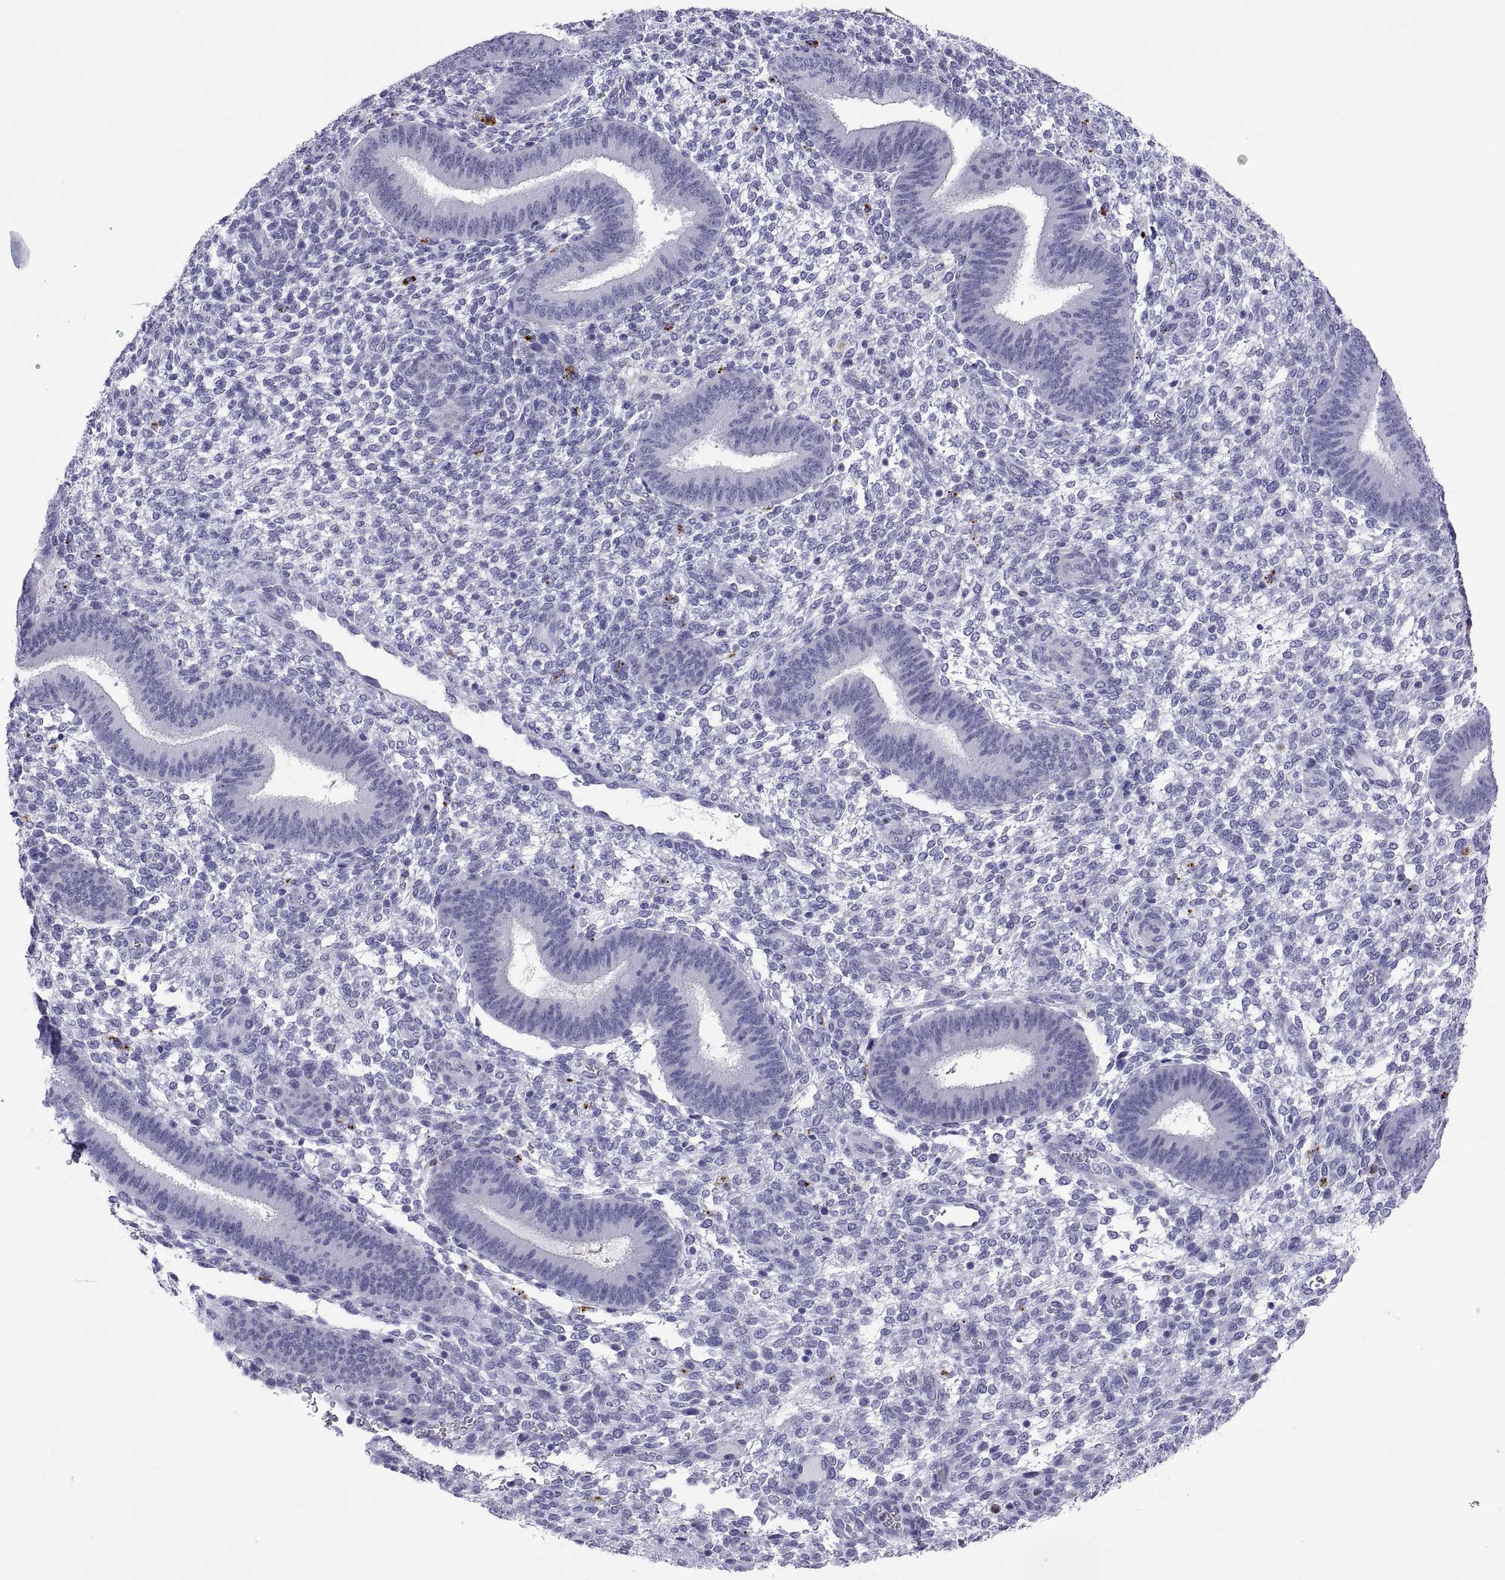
{"staining": {"intensity": "negative", "quantity": "none", "location": "none"}, "tissue": "endometrium", "cell_type": "Cells in endometrial stroma", "image_type": "normal", "snomed": [{"axis": "morphology", "description": "Normal tissue, NOS"}, {"axis": "topography", "description": "Endometrium"}], "caption": "Immunohistochemistry micrograph of benign human endometrium stained for a protein (brown), which displays no positivity in cells in endometrial stroma.", "gene": "QRICH2", "patient": {"sex": "female", "age": 39}}